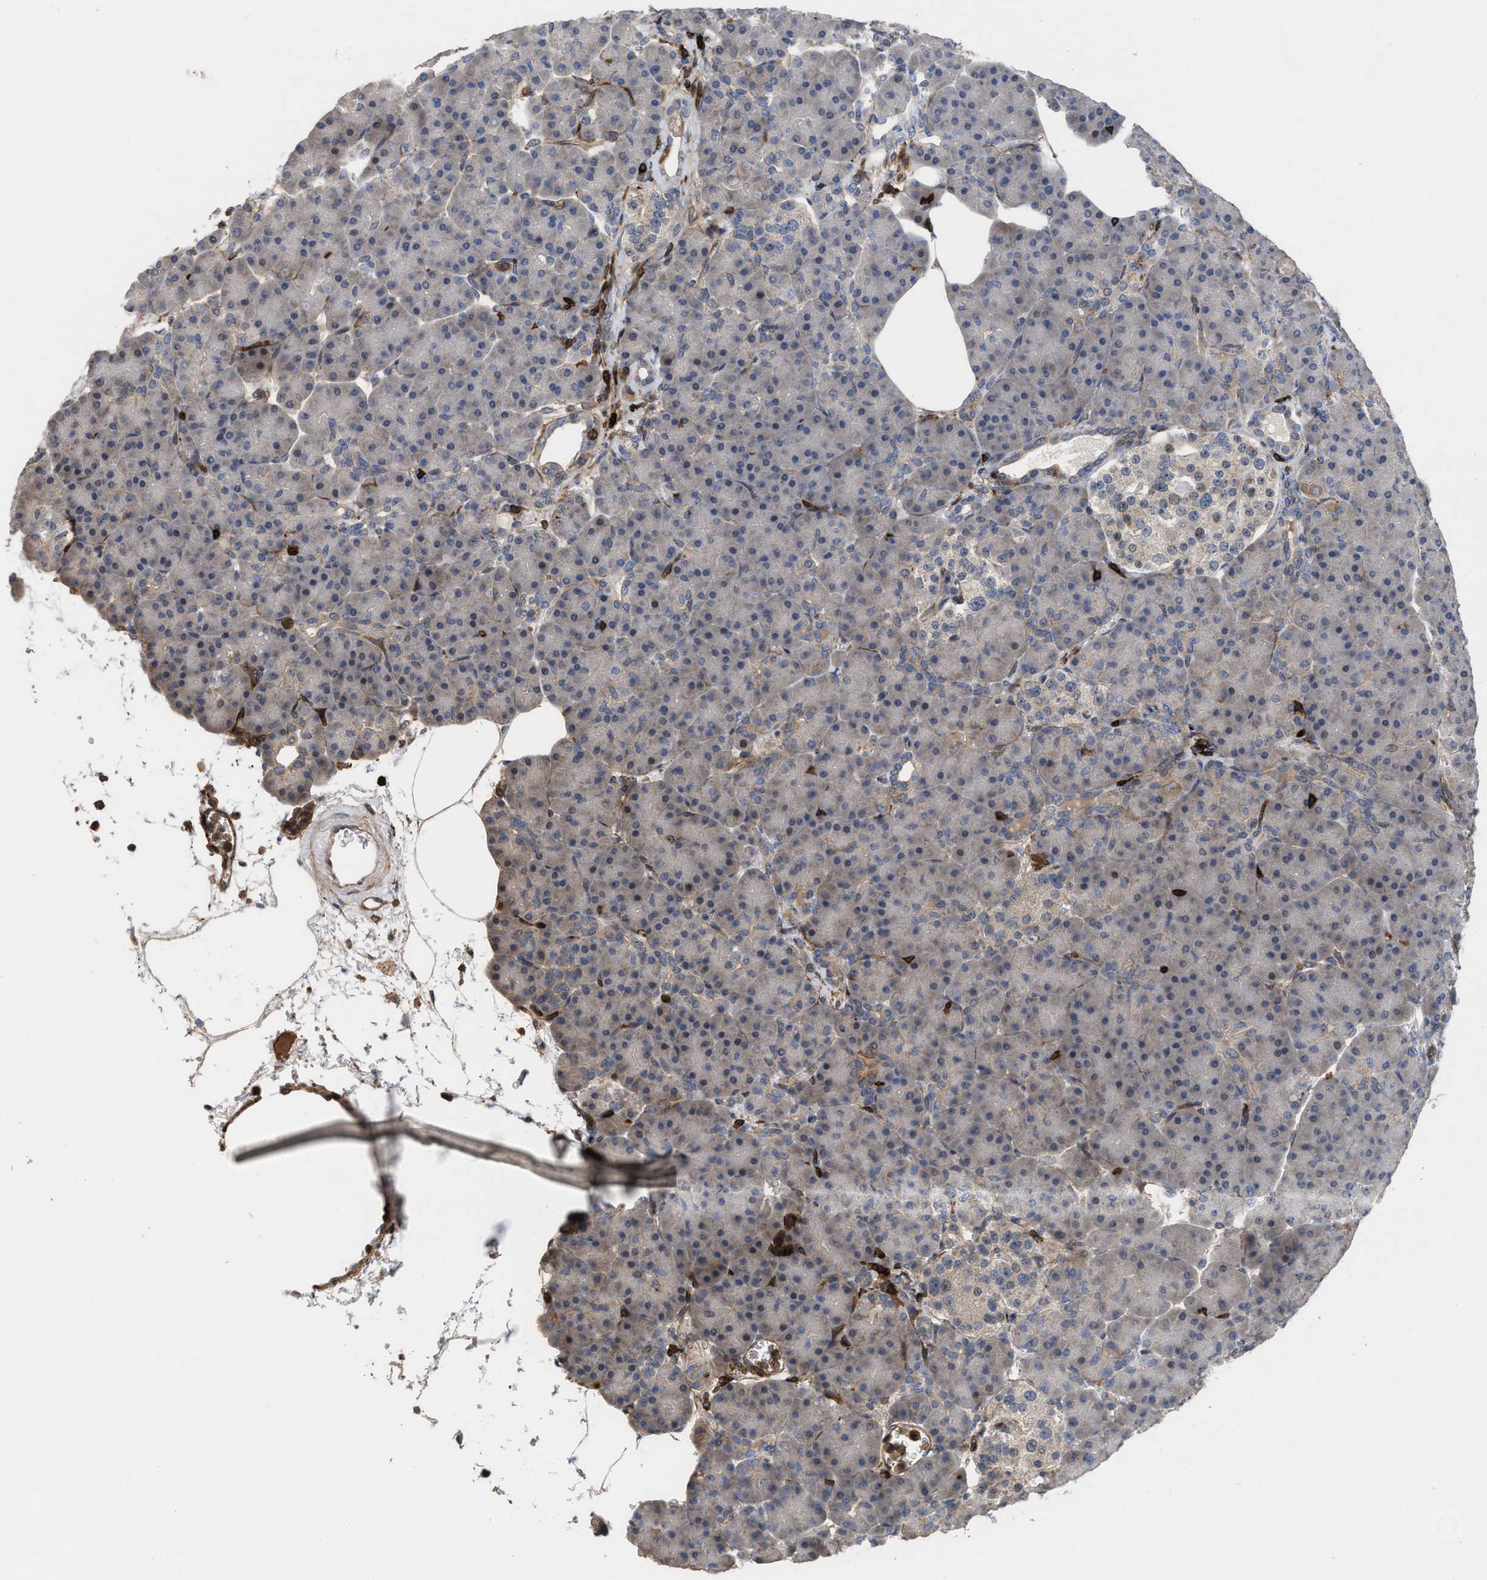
{"staining": {"intensity": "weak", "quantity": "25%-75%", "location": "cytoplasmic/membranous"}, "tissue": "pancreas", "cell_type": "Exocrine glandular cells", "image_type": "normal", "snomed": [{"axis": "morphology", "description": "Normal tissue, NOS"}, {"axis": "topography", "description": "Pancreas"}], "caption": "Protein staining of unremarkable pancreas displays weak cytoplasmic/membranous staining in about 25%-75% of exocrine glandular cells. (Brightfield microscopy of DAB IHC at high magnification).", "gene": "PTPRE", "patient": {"sex": "female", "age": 70}}